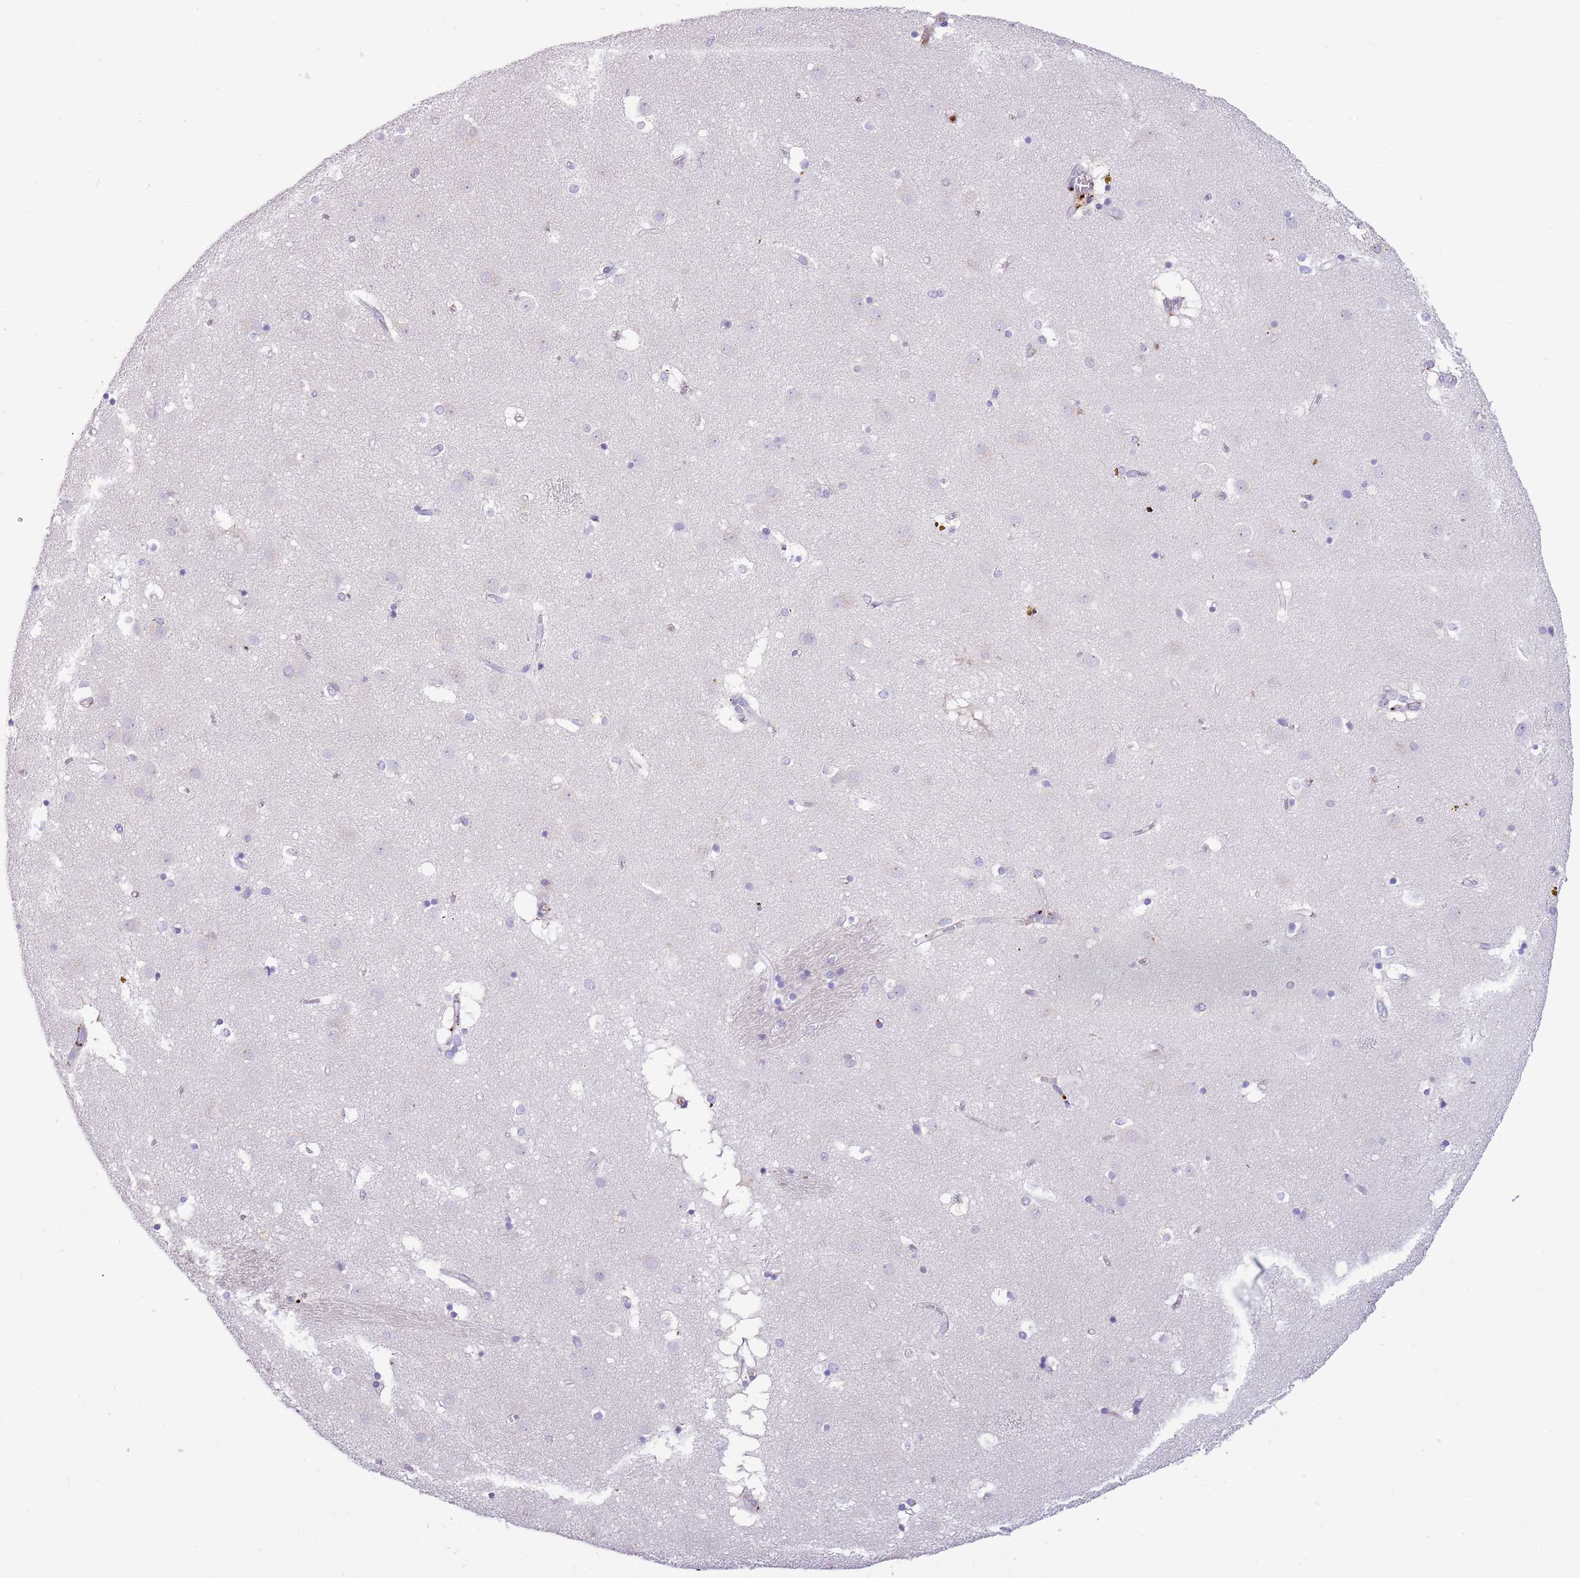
{"staining": {"intensity": "negative", "quantity": "none", "location": "none"}, "tissue": "caudate", "cell_type": "Glial cells", "image_type": "normal", "snomed": [{"axis": "morphology", "description": "Normal tissue, NOS"}, {"axis": "topography", "description": "Lateral ventricle wall"}], "caption": "Immunohistochemical staining of benign human caudate shows no significant expression in glial cells. The staining was performed using DAB to visualize the protein expression in brown, while the nuclei were stained in blue with hematoxylin (Magnification: 20x).", "gene": "LEPROTL1", "patient": {"sex": "male", "age": 70}}